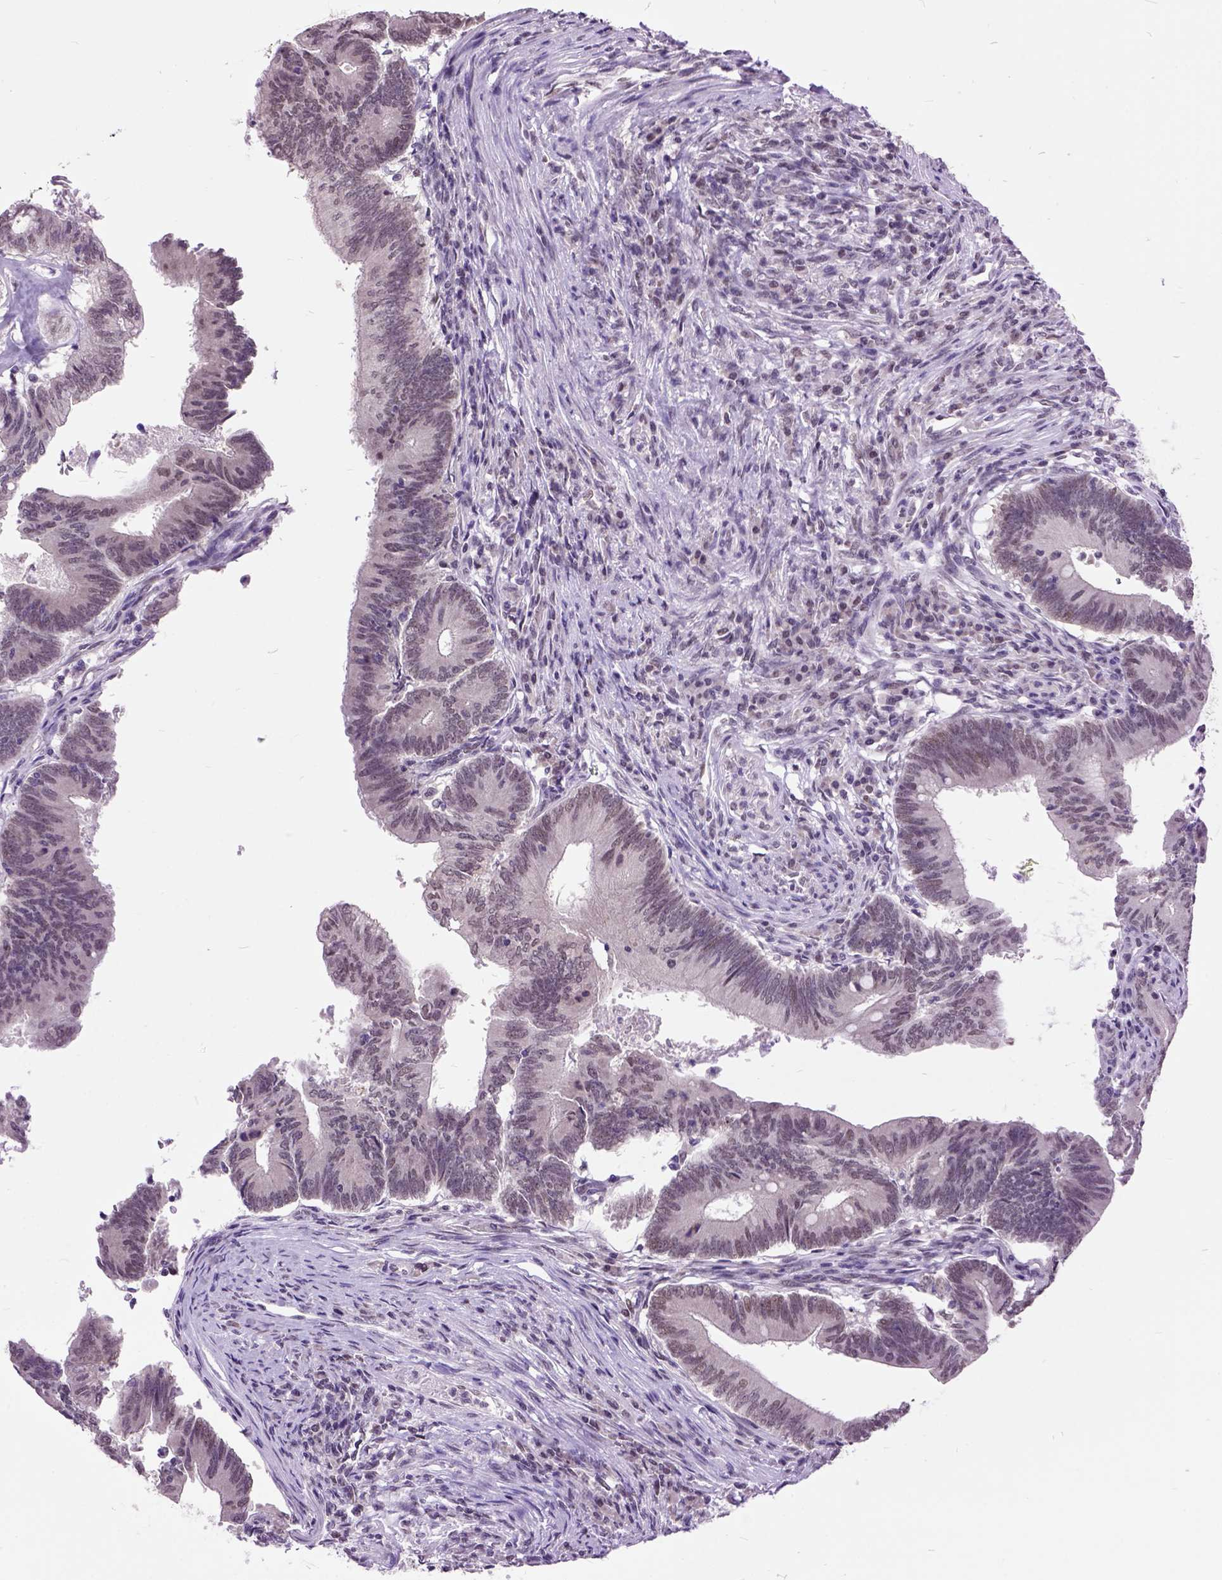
{"staining": {"intensity": "weak", "quantity": "25%-75%", "location": "nuclear"}, "tissue": "colorectal cancer", "cell_type": "Tumor cells", "image_type": "cancer", "snomed": [{"axis": "morphology", "description": "Adenocarcinoma, NOS"}, {"axis": "topography", "description": "Colon"}], "caption": "Tumor cells reveal low levels of weak nuclear staining in about 25%-75% of cells in human colorectal cancer.", "gene": "ORC5", "patient": {"sex": "female", "age": 70}}